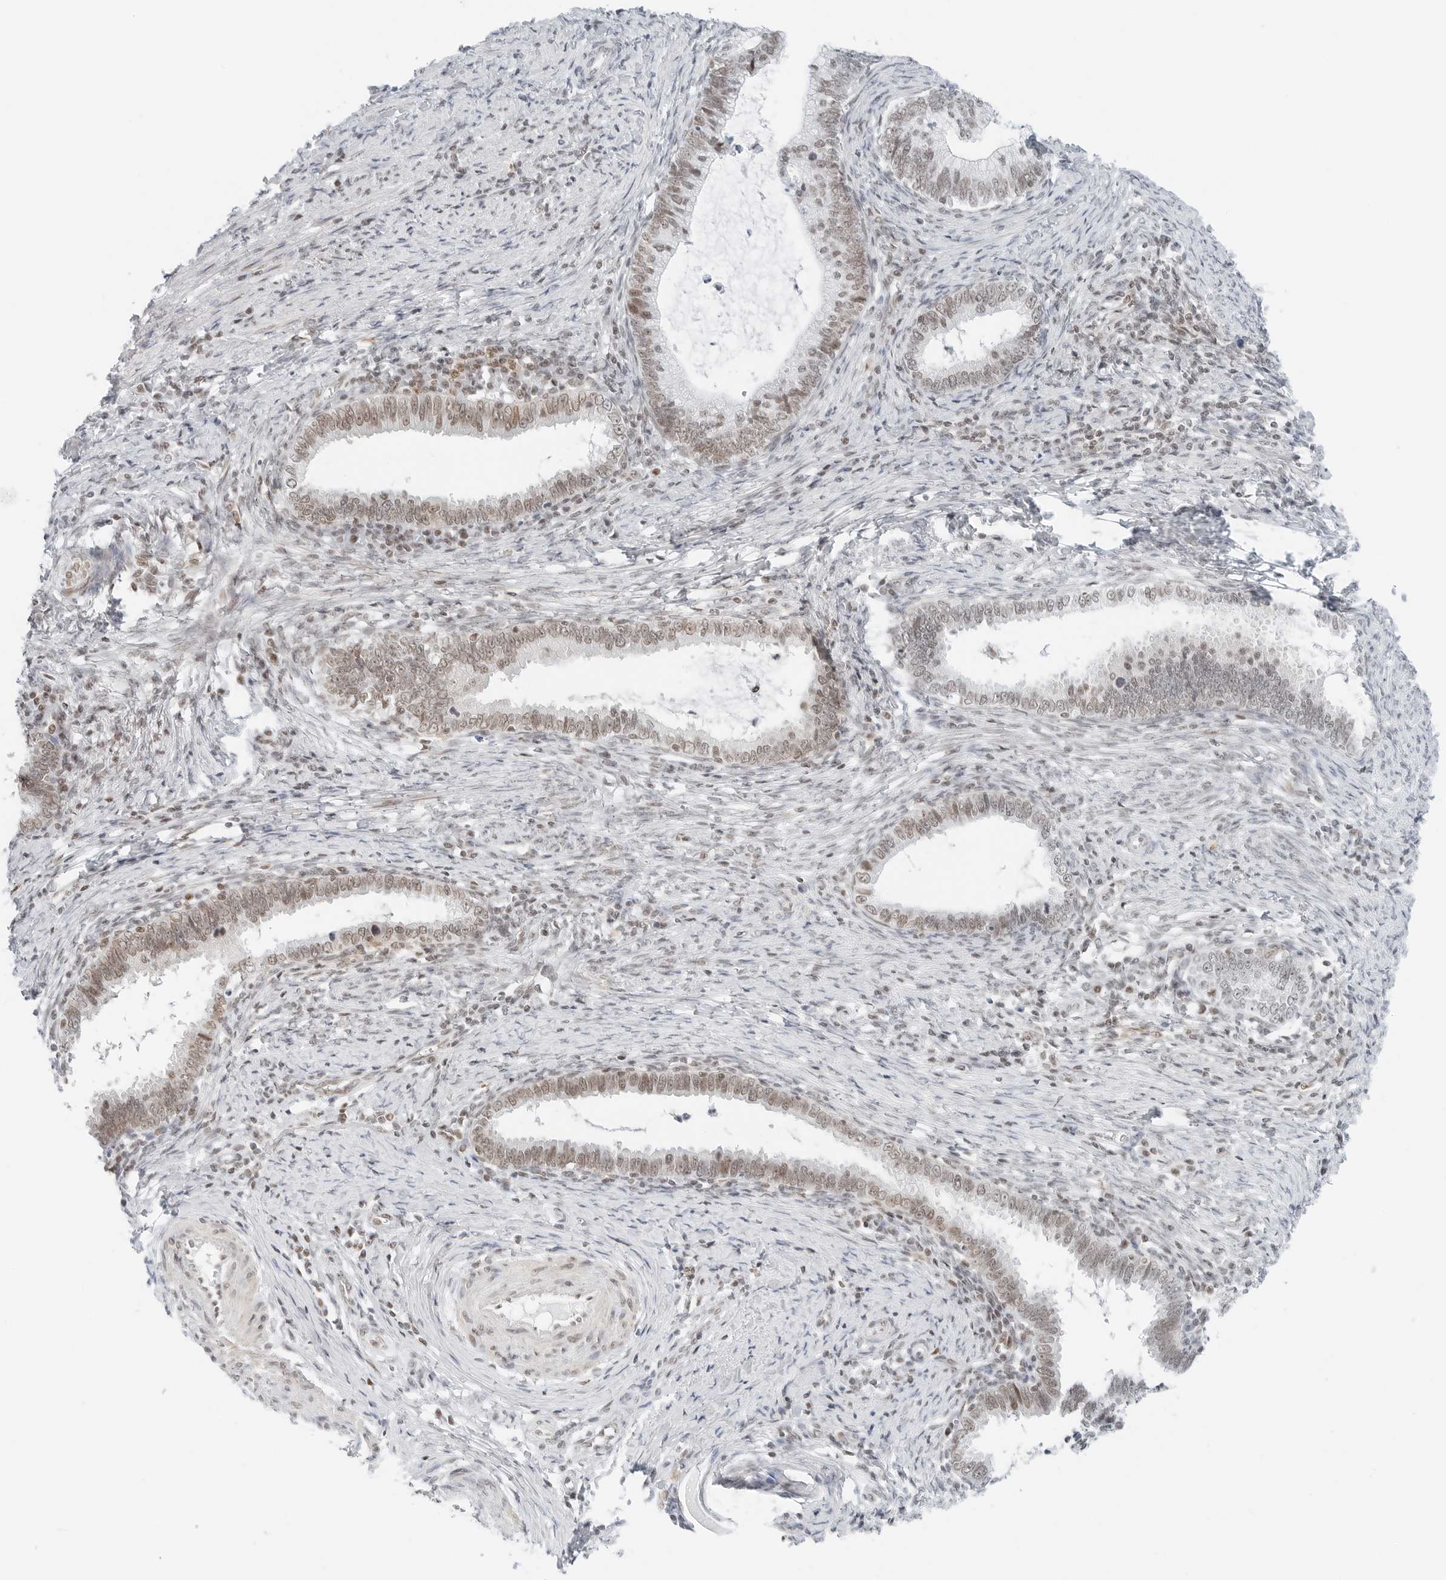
{"staining": {"intensity": "weak", "quantity": ">75%", "location": "nuclear"}, "tissue": "cervical cancer", "cell_type": "Tumor cells", "image_type": "cancer", "snomed": [{"axis": "morphology", "description": "Adenocarcinoma, NOS"}, {"axis": "topography", "description": "Cervix"}], "caption": "Approximately >75% of tumor cells in cervical adenocarcinoma display weak nuclear protein staining as visualized by brown immunohistochemical staining.", "gene": "CRTC2", "patient": {"sex": "female", "age": 36}}